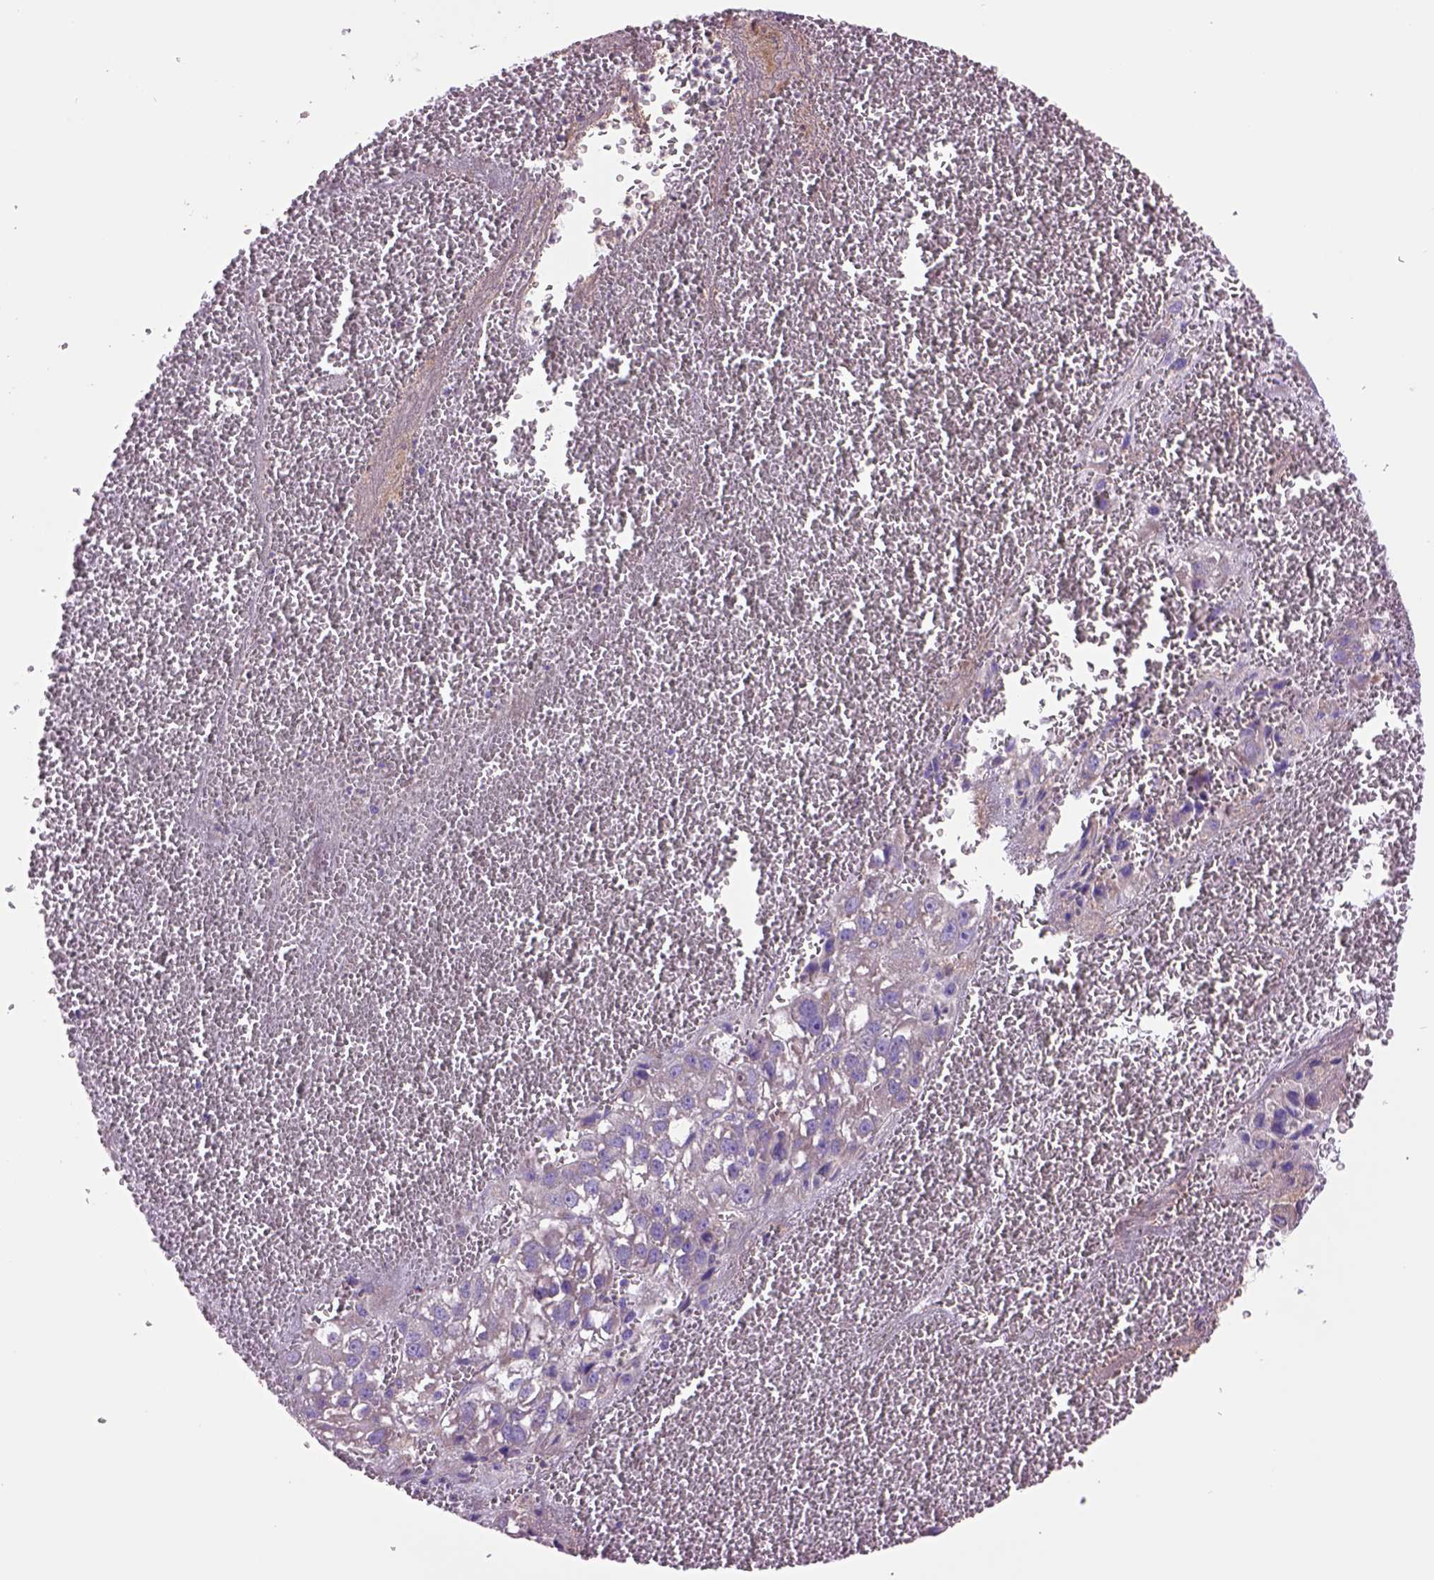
{"staining": {"intensity": "negative", "quantity": "none", "location": "none"}, "tissue": "liver cancer", "cell_type": "Tumor cells", "image_type": "cancer", "snomed": [{"axis": "morphology", "description": "Carcinoma, Hepatocellular, NOS"}, {"axis": "topography", "description": "Liver"}], "caption": "Liver cancer (hepatocellular carcinoma) was stained to show a protein in brown. There is no significant positivity in tumor cells. (Immunohistochemistry (ihc), brightfield microscopy, high magnification).", "gene": "PIAS3", "patient": {"sex": "female", "age": 70}}